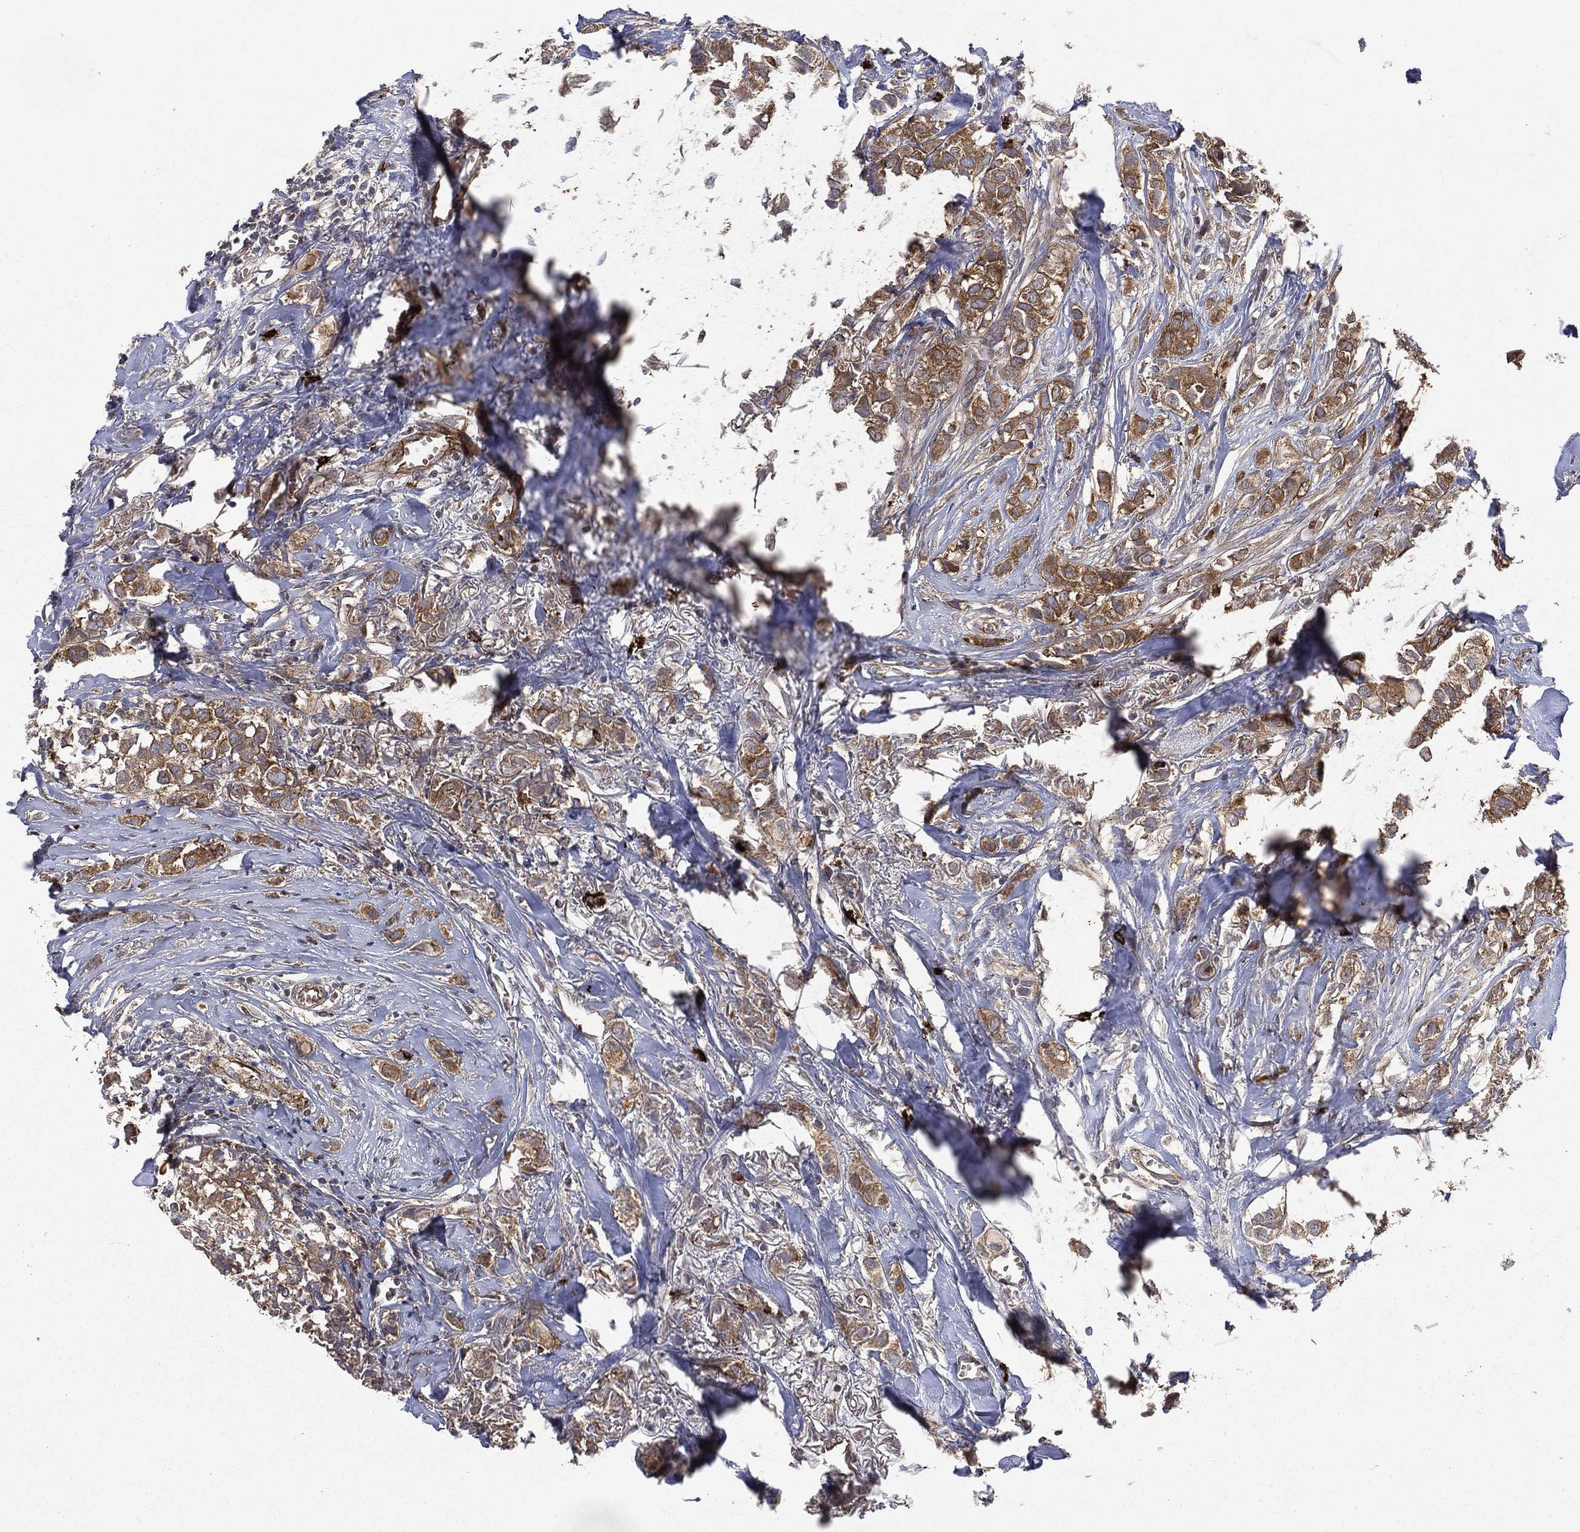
{"staining": {"intensity": "moderate", "quantity": ">75%", "location": "cytoplasmic/membranous"}, "tissue": "breast cancer", "cell_type": "Tumor cells", "image_type": "cancer", "snomed": [{"axis": "morphology", "description": "Duct carcinoma"}, {"axis": "topography", "description": "Breast"}], "caption": "Immunohistochemical staining of breast cancer (infiltrating ductal carcinoma) exhibits moderate cytoplasmic/membranous protein positivity in about >75% of tumor cells.", "gene": "SMPD3", "patient": {"sex": "female", "age": 85}}